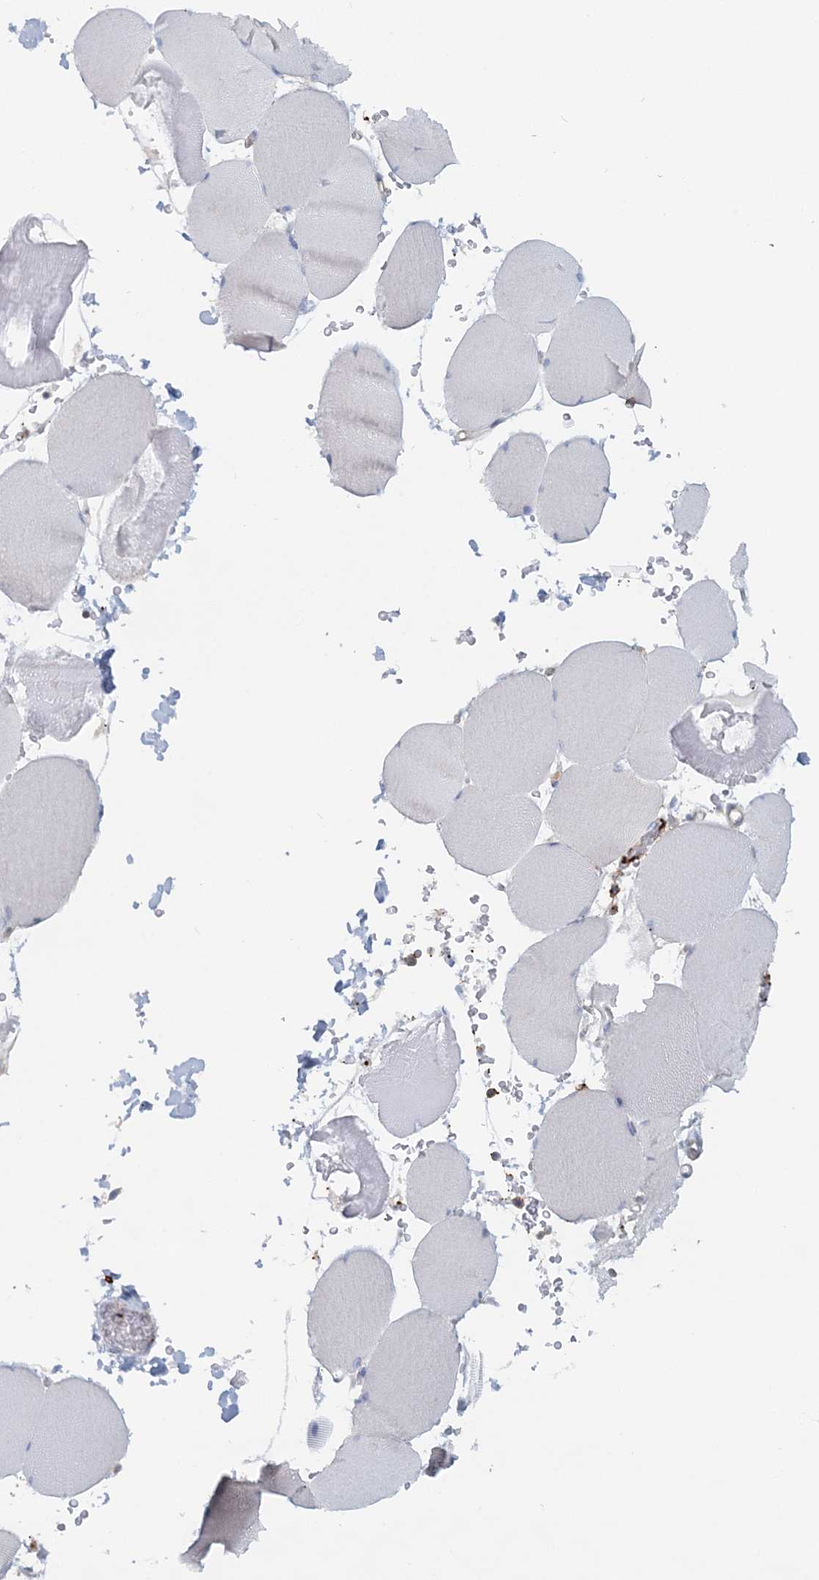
{"staining": {"intensity": "negative", "quantity": "none", "location": "none"}, "tissue": "skeletal muscle", "cell_type": "Myocytes", "image_type": "normal", "snomed": [{"axis": "morphology", "description": "Normal tissue, NOS"}, {"axis": "topography", "description": "Skeletal muscle"}, {"axis": "topography", "description": "Head-Neck"}], "caption": "DAB immunohistochemical staining of benign human skeletal muscle exhibits no significant expression in myocytes. (DAB immunohistochemistry (IHC) with hematoxylin counter stain).", "gene": "CUEDC2", "patient": {"sex": "male", "age": 66}}